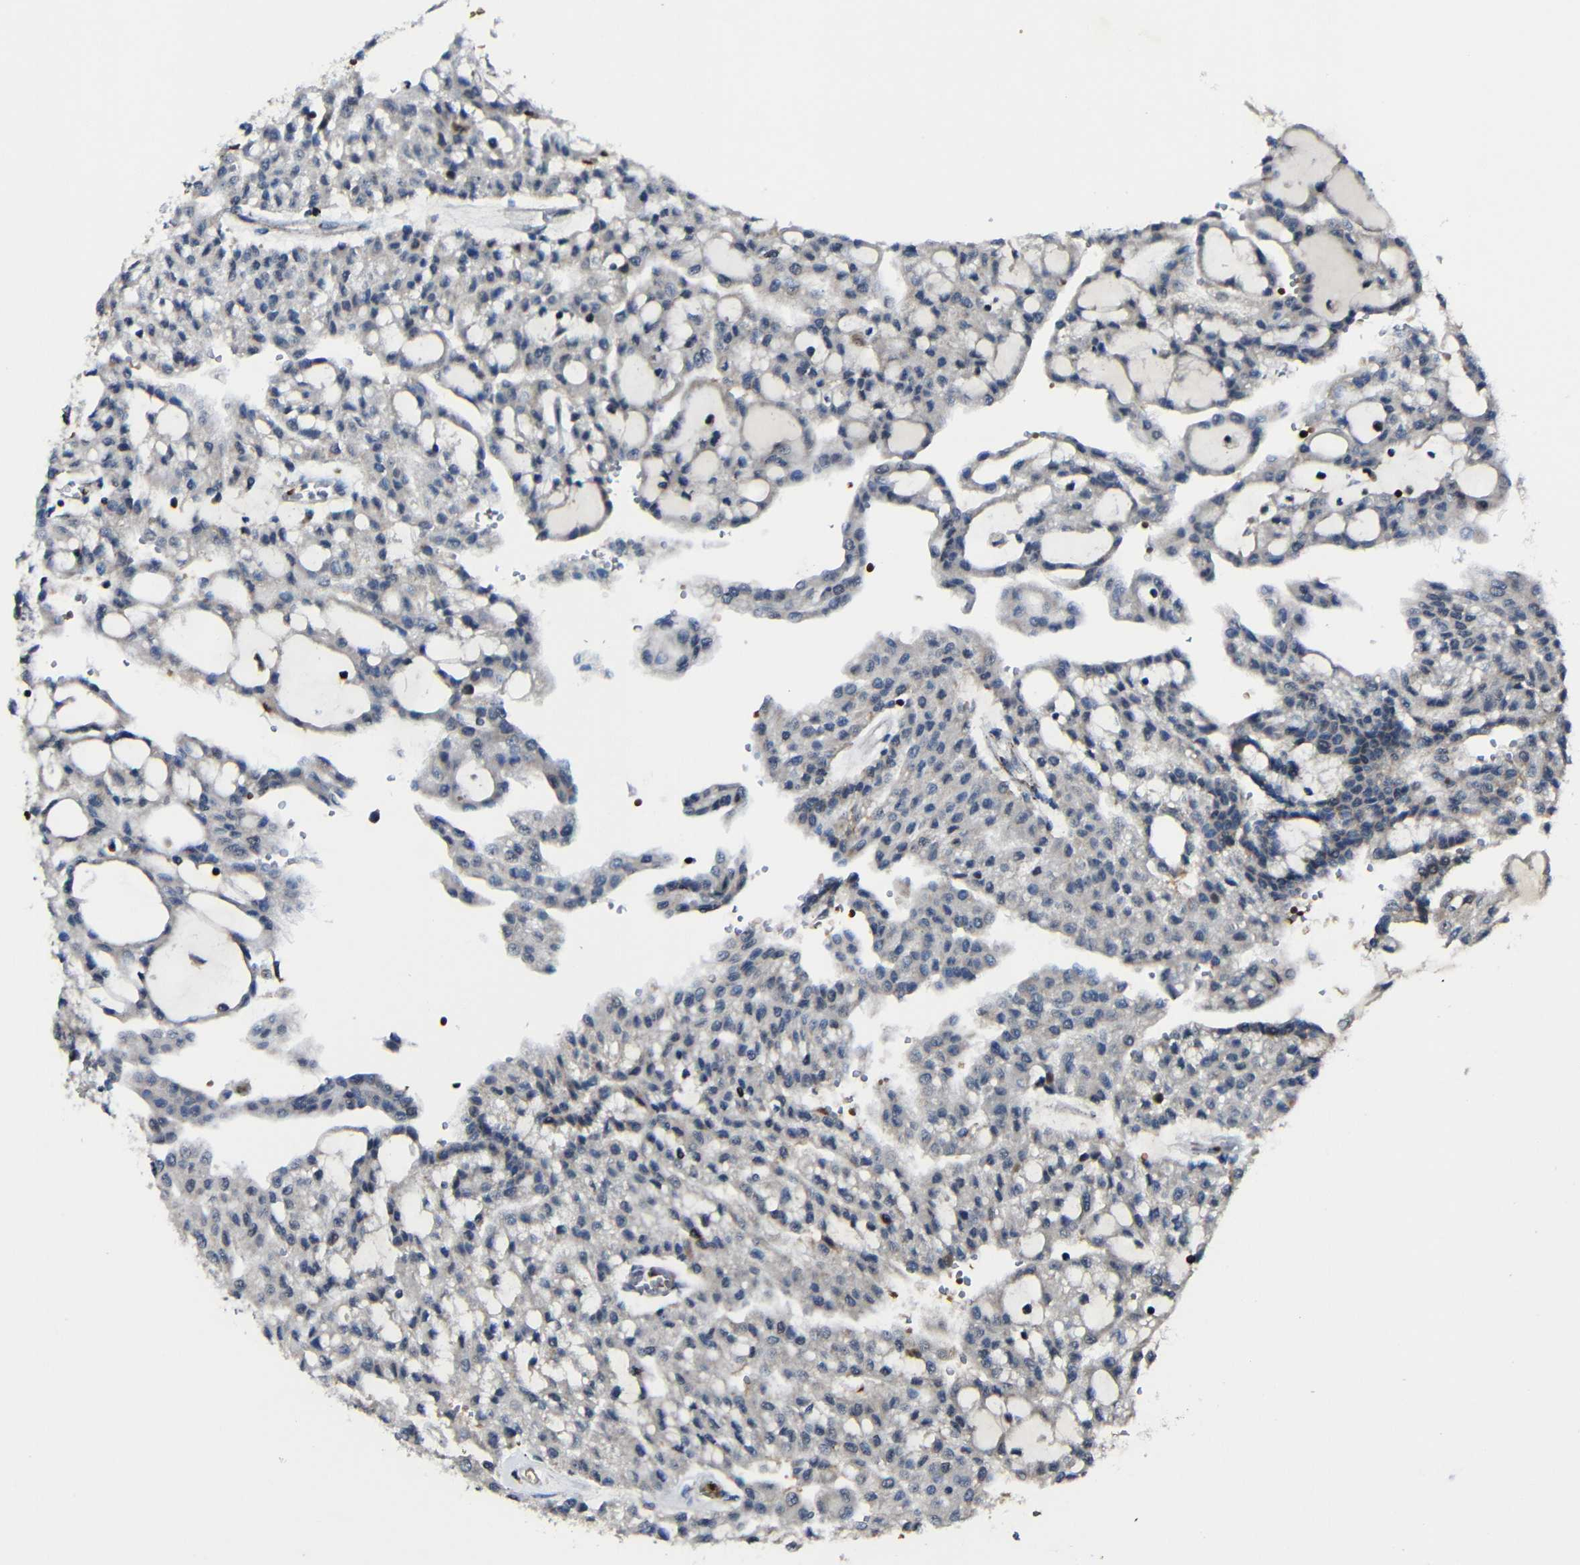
{"staining": {"intensity": "negative", "quantity": "none", "location": "none"}, "tissue": "renal cancer", "cell_type": "Tumor cells", "image_type": "cancer", "snomed": [{"axis": "morphology", "description": "Adenocarcinoma, NOS"}, {"axis": "topography", "description": "Kidney"}], "caption": "Immunohistochemistry (IHC) image of neoplastic tissue: renal adenocarcinoma stained with DAB (3,3'-diaminobenzidine) reveals no significant protein expression in tumor cells.", "gene": "CA5B", "patient": {"sex": "male", "age": 63}}